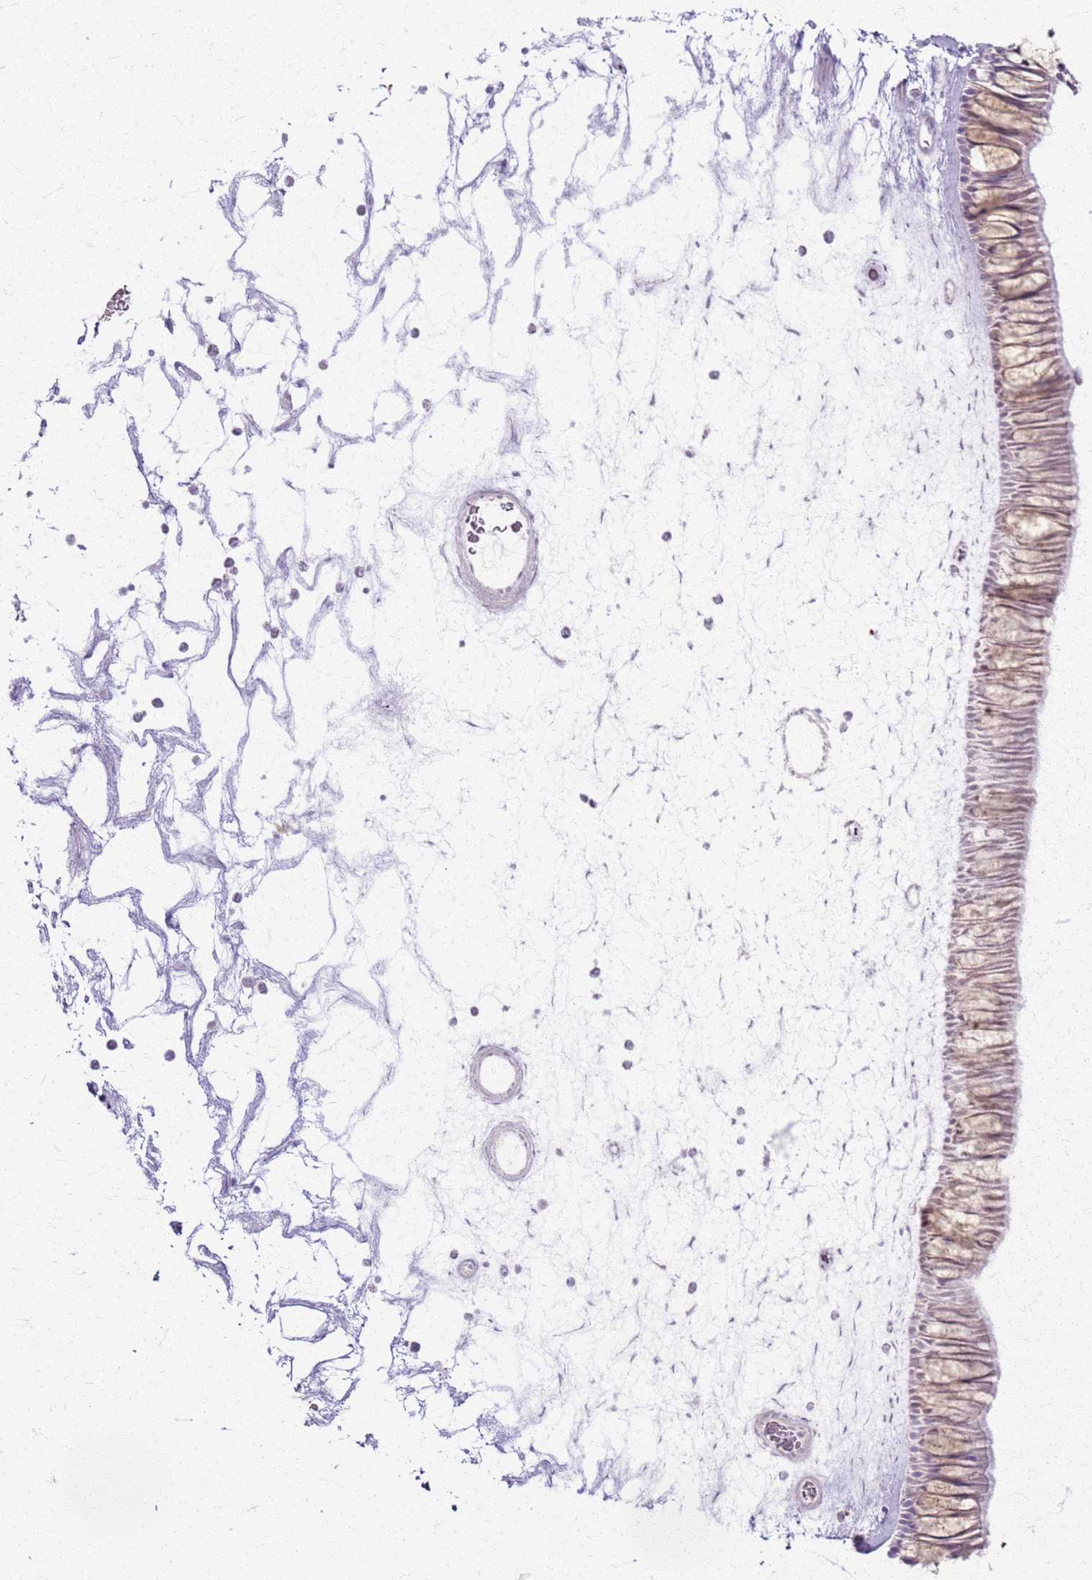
{"staining": {"intensity": "weak", "quantity": ">75%", "location": "cytoplasmic/membranous"}, "tissue": "nasopharynx", "cell_type": "Respiratory epithelial cells", "image_type": "normal", "snomed": [{"axis": "morphology", "description": "Normal tissue, NOS"}, {"axis": "topography", "description": "Nasopharynx"}], "caption": "Immunohistochemistry (IHC) (DAB) staining of unremarkable nasopharynx displays weak cytoplasmic/membranous protein expression in about >75% of respiratory epithelial cells.", "gene": "CSRP3", "patient": {"sex": "male", "age": 64}}